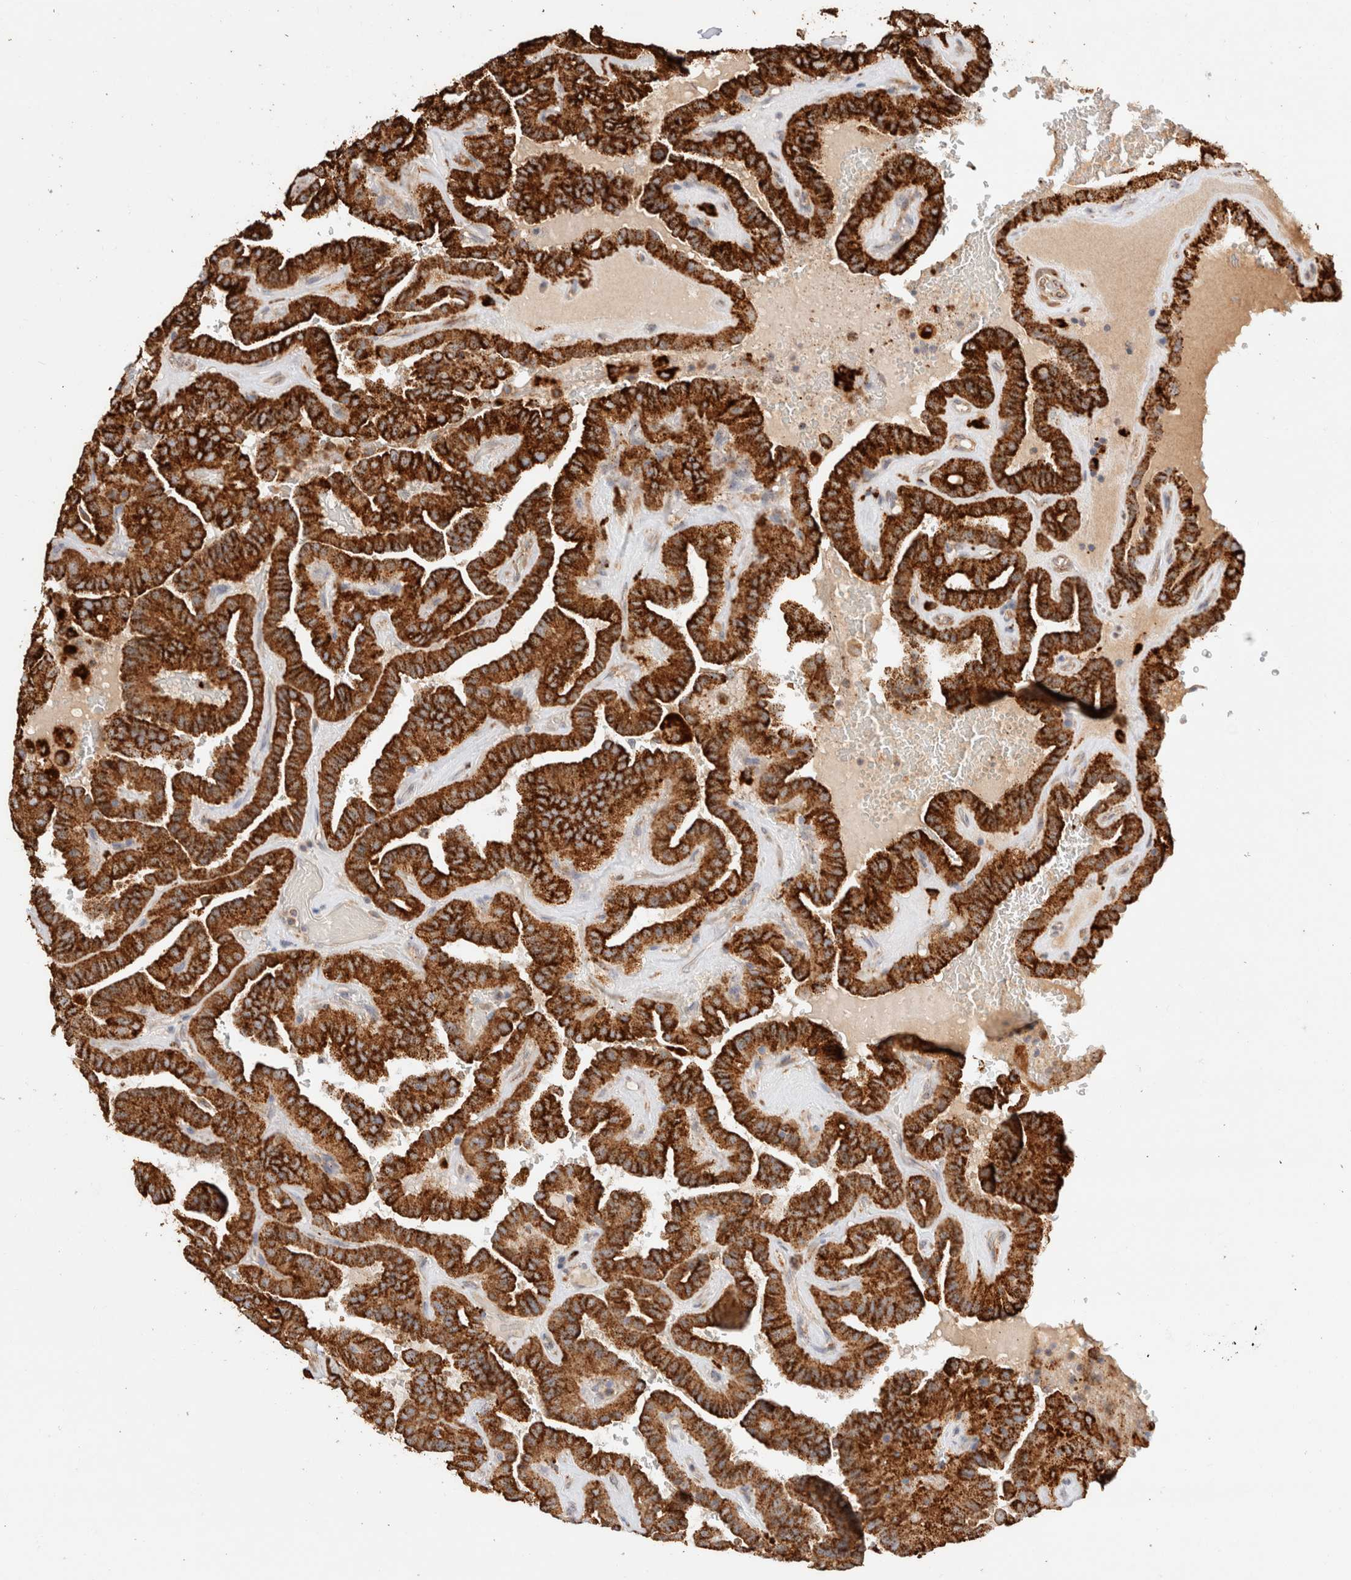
{"staining": {"intensity": "strong", "quantity": ">75%", "location": "cytoplasmic/membranous"}, "tissue": "thyroid cancer", "cell_type": "Tumor cells", "image_type": "cancer", "snomed": [{"axis": "morphology", "description": "Papillary adenocarcinoma, NOS"}, {"axis": "topography", "description": "Thyroid gland"}], "caption": "This is an image of immunohistochemistry staining of papillary adenocarcinoma (thyroid), which shows strong expression in the cytoplasmic/membranous of tumor cells.", "gene": "RABEPK", "patient": {"sex": "male", "age": 77}}